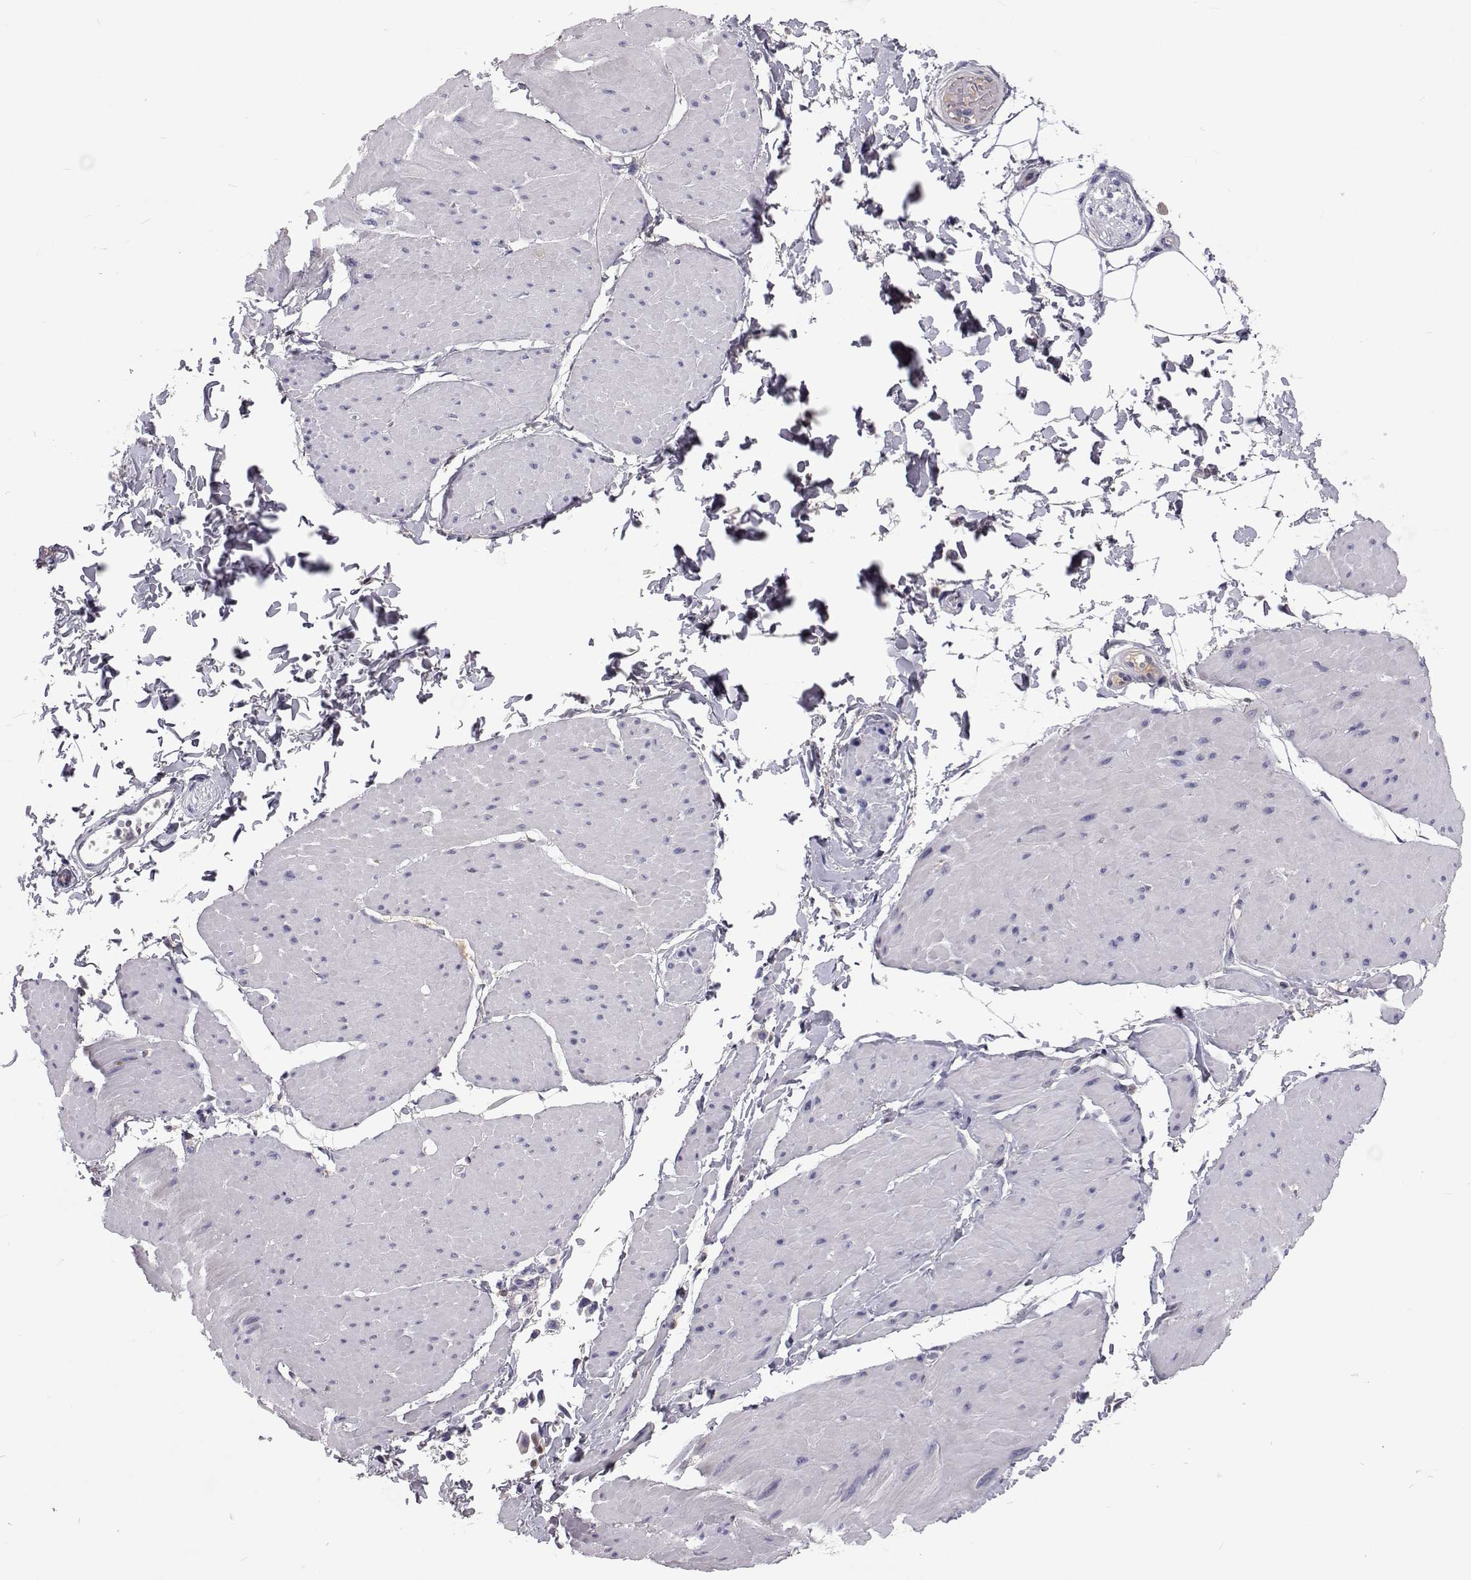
{"staining": {"intensity": "negative", "quantity": "none", "location": "none"}, "tissue": "adipose tissue", "cell_type": "Adipocytes", "image_type": "normal", "snomed": [{"axis": "morphology", "description": "Normal tissue, NOS"}, {"axis": "topography", "description": "Smooth muscle"}, {"axis": "topography", "description": "Peripheral nerve tissue"}], "caption": "Immunohistochemistry (IHC) histopathology image of benign adipose tissue: adipose tissue stained with DAB exhibits no significant protein expression in adipocytes.", "gene": "TCF15", "patient": {"sex": "male", "age": 58}}